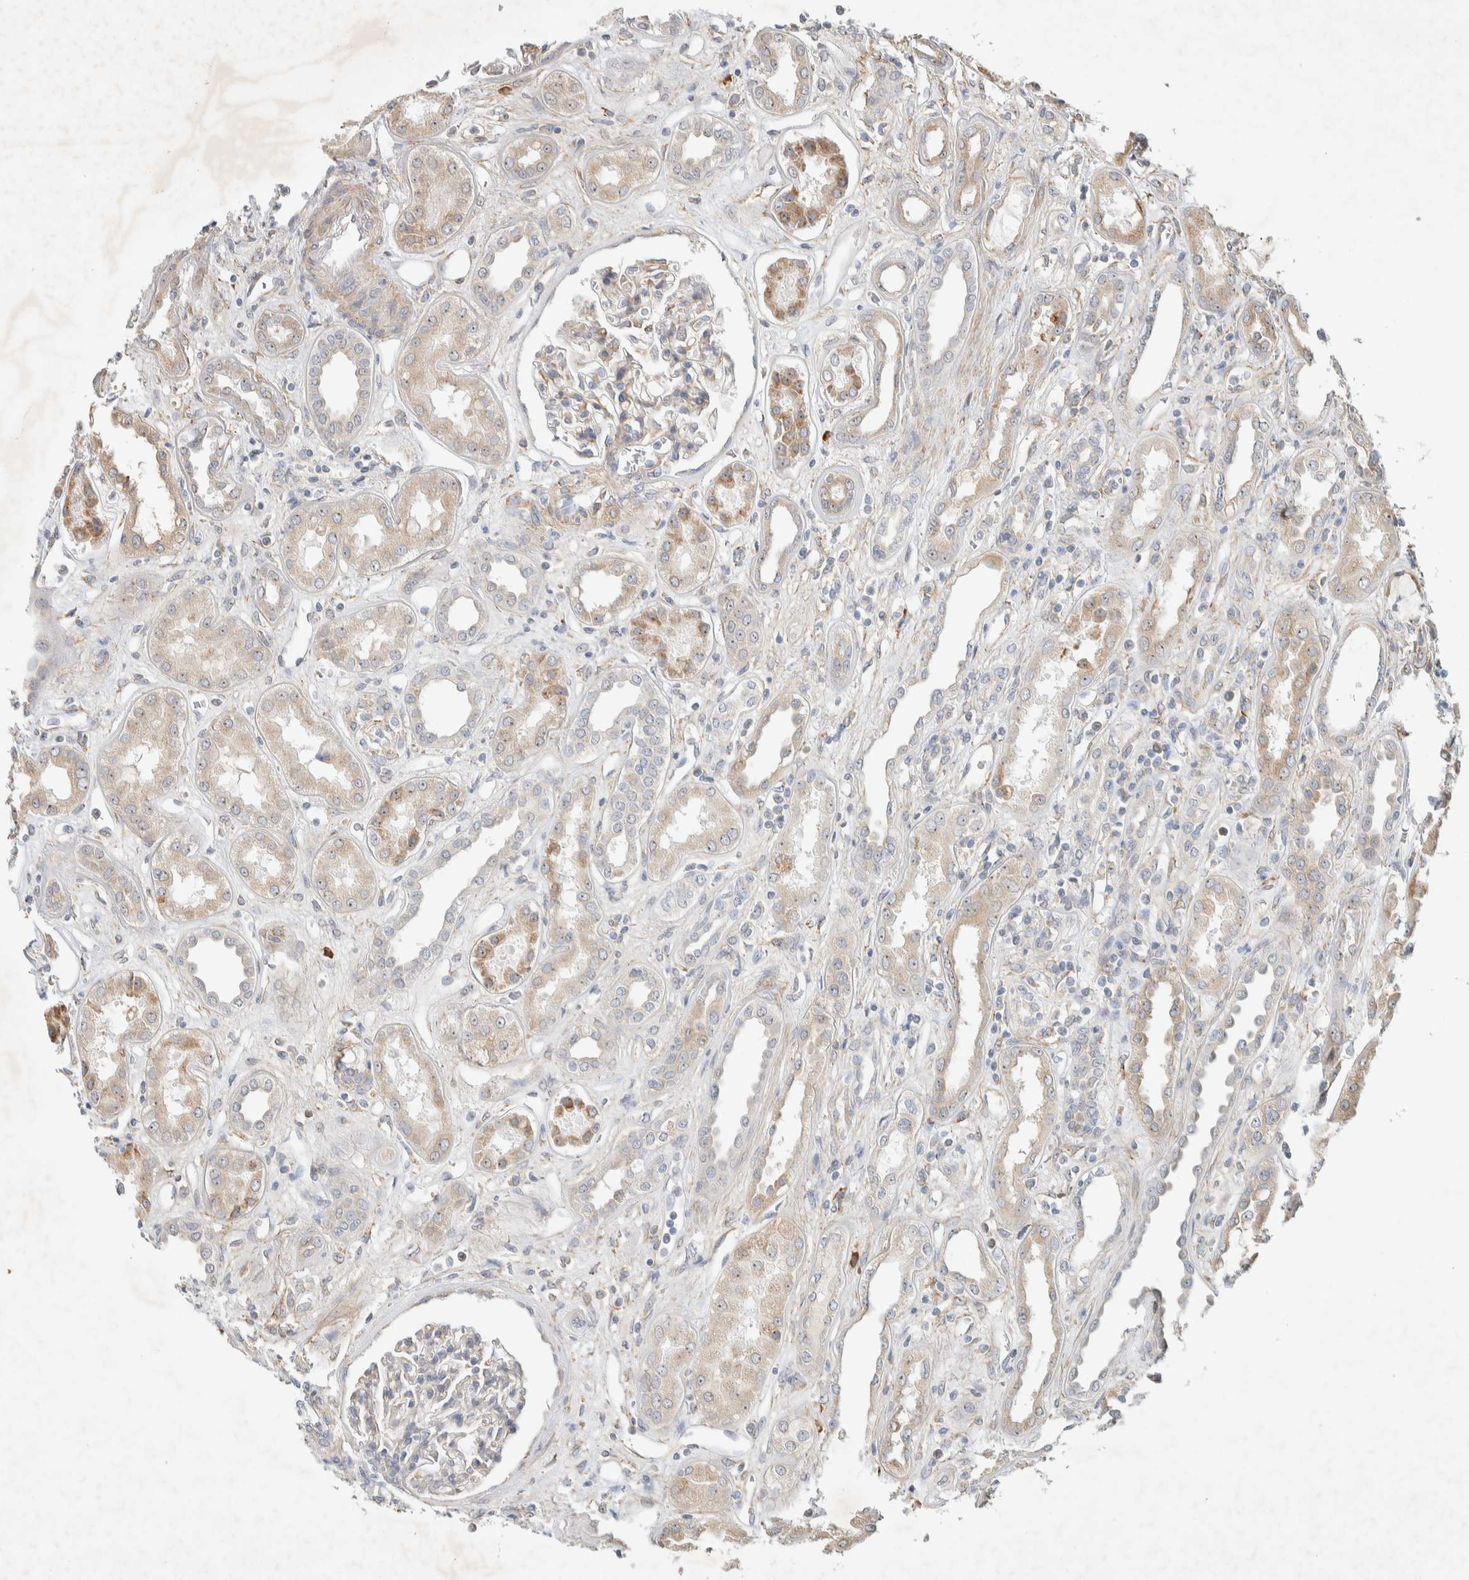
{"staining": {"intensity": "weak", "quantity": "25%-75%", "location": "cytoplasmic/membranous"}, "tissue": "kidney", "cell_type": "Cells in glomeruli", "image_type": "normal", "snomed": [{"axis": "morphology", "description": "Normal tissue, NOS"}, {"axis": "topography", "description": "Kidney"}], "caption": "Immunohistochemistry (DAB) staining of benign human kidney exhibits weak cytoplasmic/membranous protein expression in about 25%-75% of cells in glomeruli.", "gene": "KLHL40", "patient": {"sex": "male", "age": 59}}